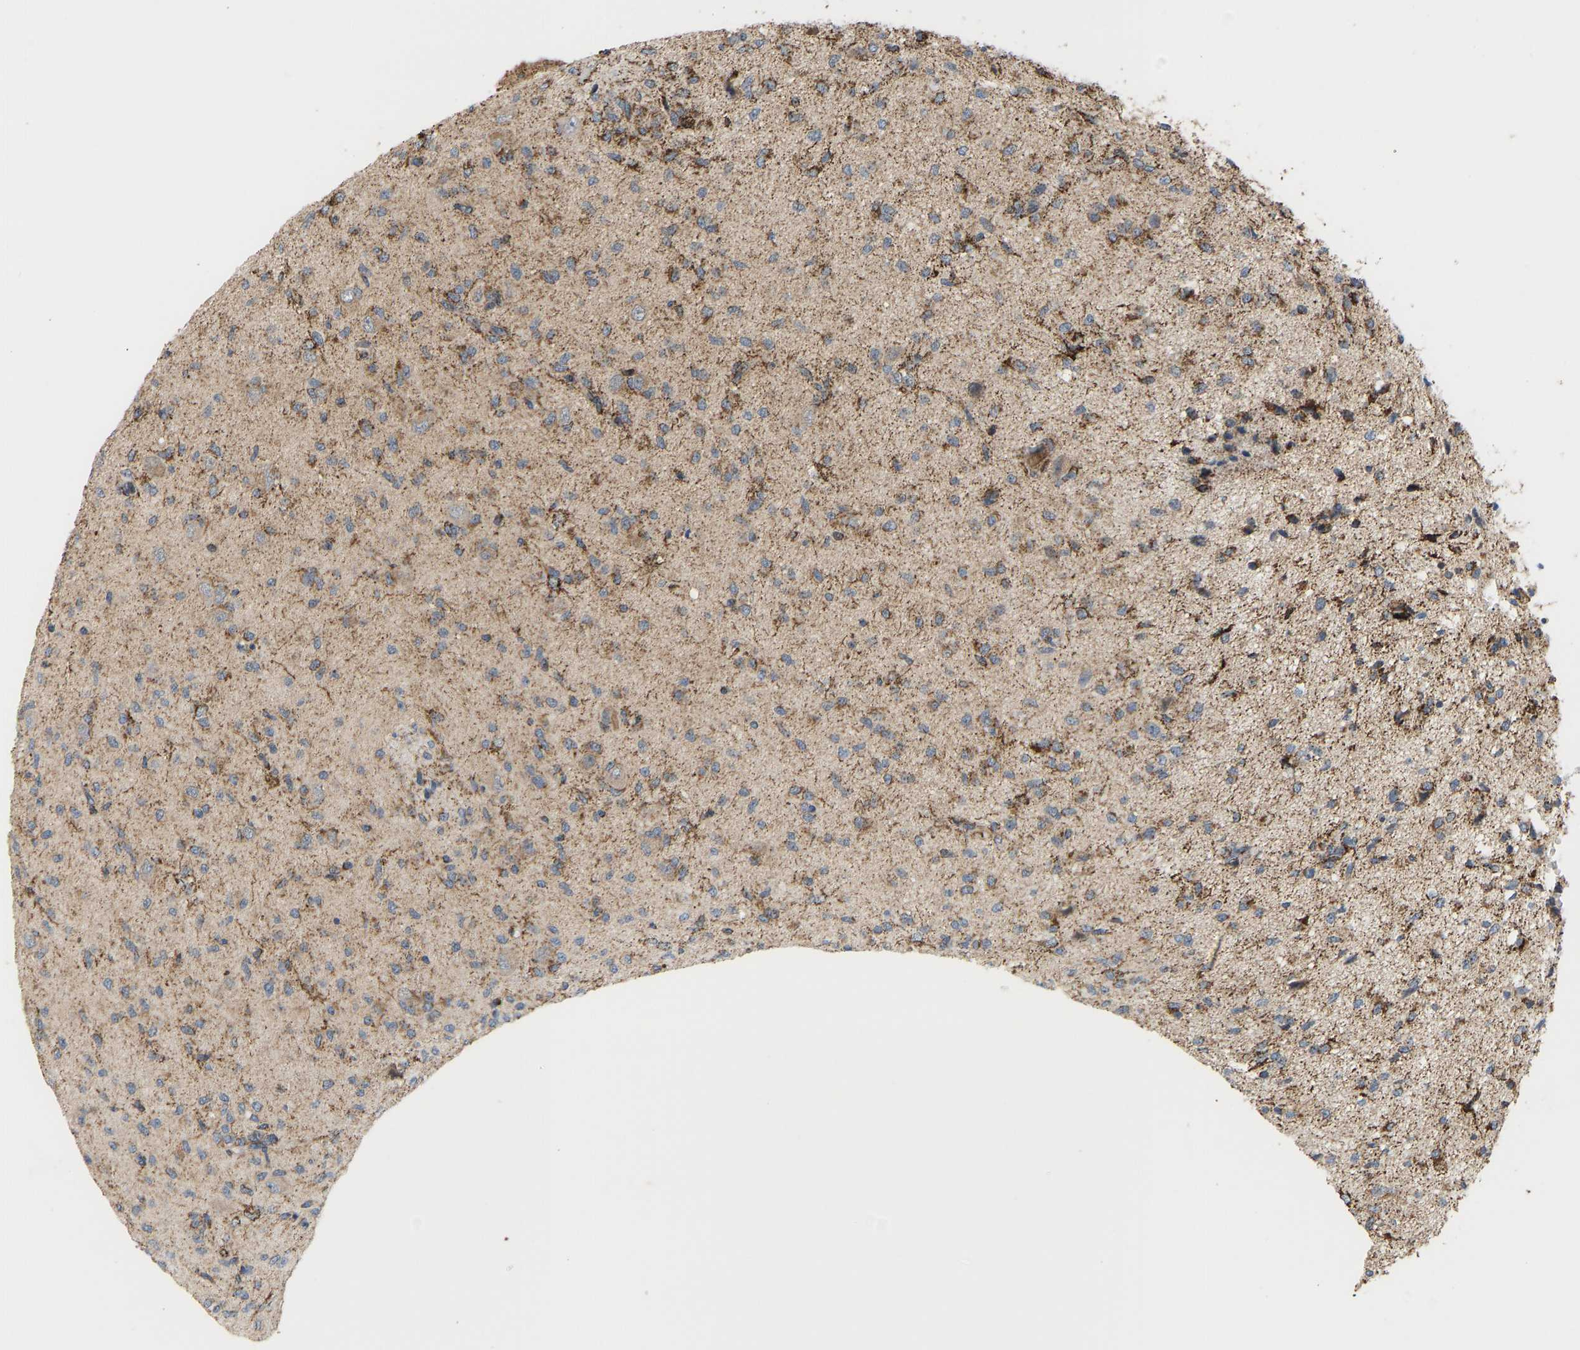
{"staining": {"intensity": "moderate", "quantity": ">75%", "location": "cytoplasmic/membranous"}, "tissue": "glioma", "cell_type": "Tumor cells", "image_type": "cancer", "snomed": [{"axis": "morphology", "description": "Glioma, malignant, High grade"}, {"axis": "topography", "description": "Brain"}], "caption": "A brown stain highlights moderate cytoplasmic/membranous expression of a protein in glioma tumor cells. (brown staining indicates protein expression, while blue staining denotes nuclei).", "gene": "GPSM2", "patient": {"sex": "female", "age": 59}}